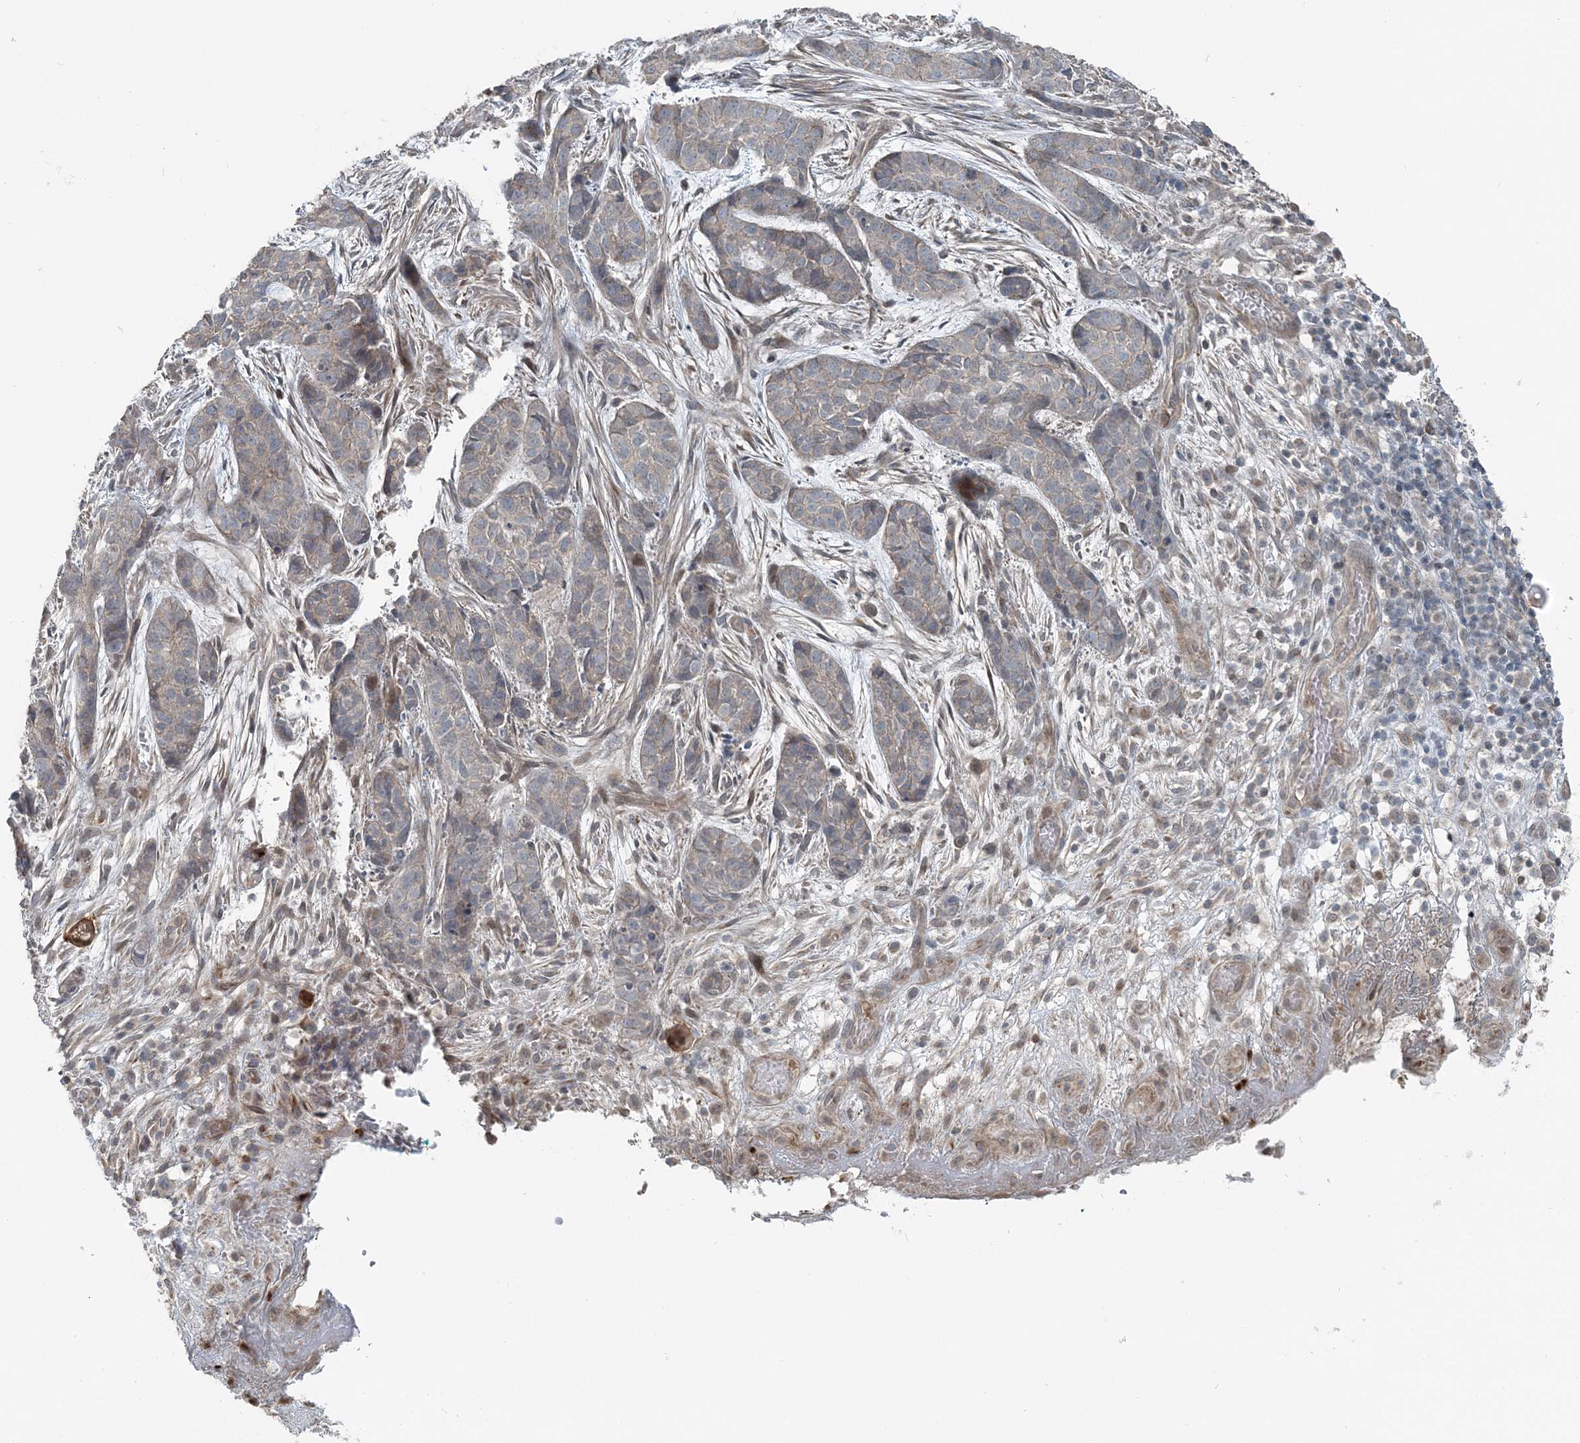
{"staining": {"intensity": "weak", "quantity": "25%-75%", "location": "cytoplasmic/membranous"}, "tissue": "skin cancer", "cell_type": "Tumor cells", "image_type": "cancer", "snomed": [{"axis": "morphology", "description": "Basal cell carcinoma"}, {"axis": "topography", "description": "Skin"}], "caption": "About 25%-75% of tumor cells in skin cancer reveal weak cytoplasmic/membranous protein positivity as visualized by brown immunohistochemical staining.", "gene": "FBXL17", "patient": {"sex": "female", "age": 64}}